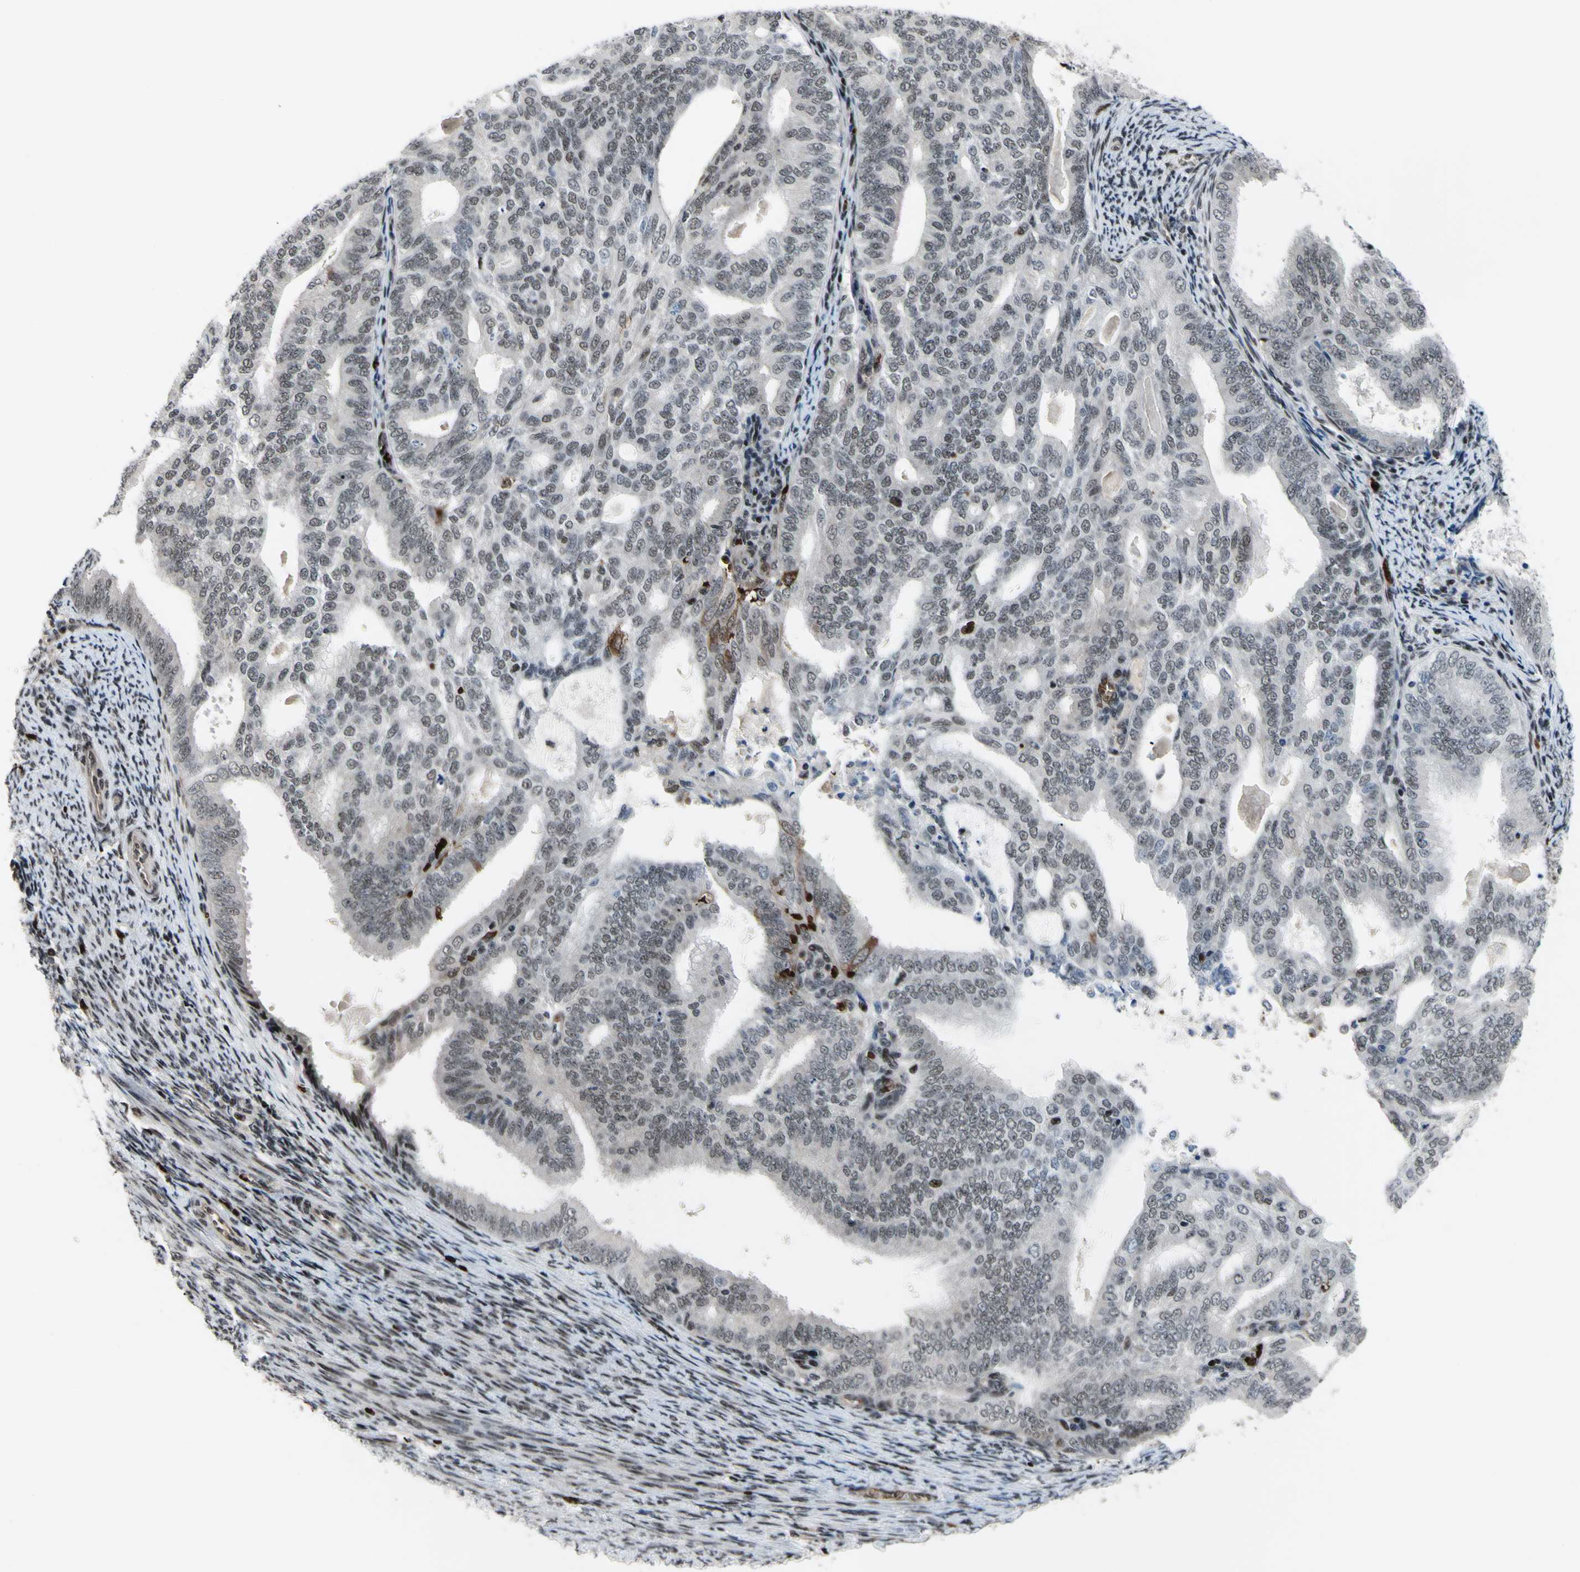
{"staining": {"intensity": "weak", "quantity": ">75%", "location": "nuclear"}, "tissue": "endometrial cancer", "cell_type": "Tumor cells", "image_type": "cancer", "snomed": [{"axis": "morphology", "description": "Adenocarcinoma, NOS"}, {"axis": "topography", "description": "Endometrium"}], "caption": "A histopathology image of endometrial cancer (adenocarcinoma) stained for a protein demonstrates weak nuclear brown staining in tumor cells.", "gene": "THAP12", "patient": {"sex": "female", "age": 58}}